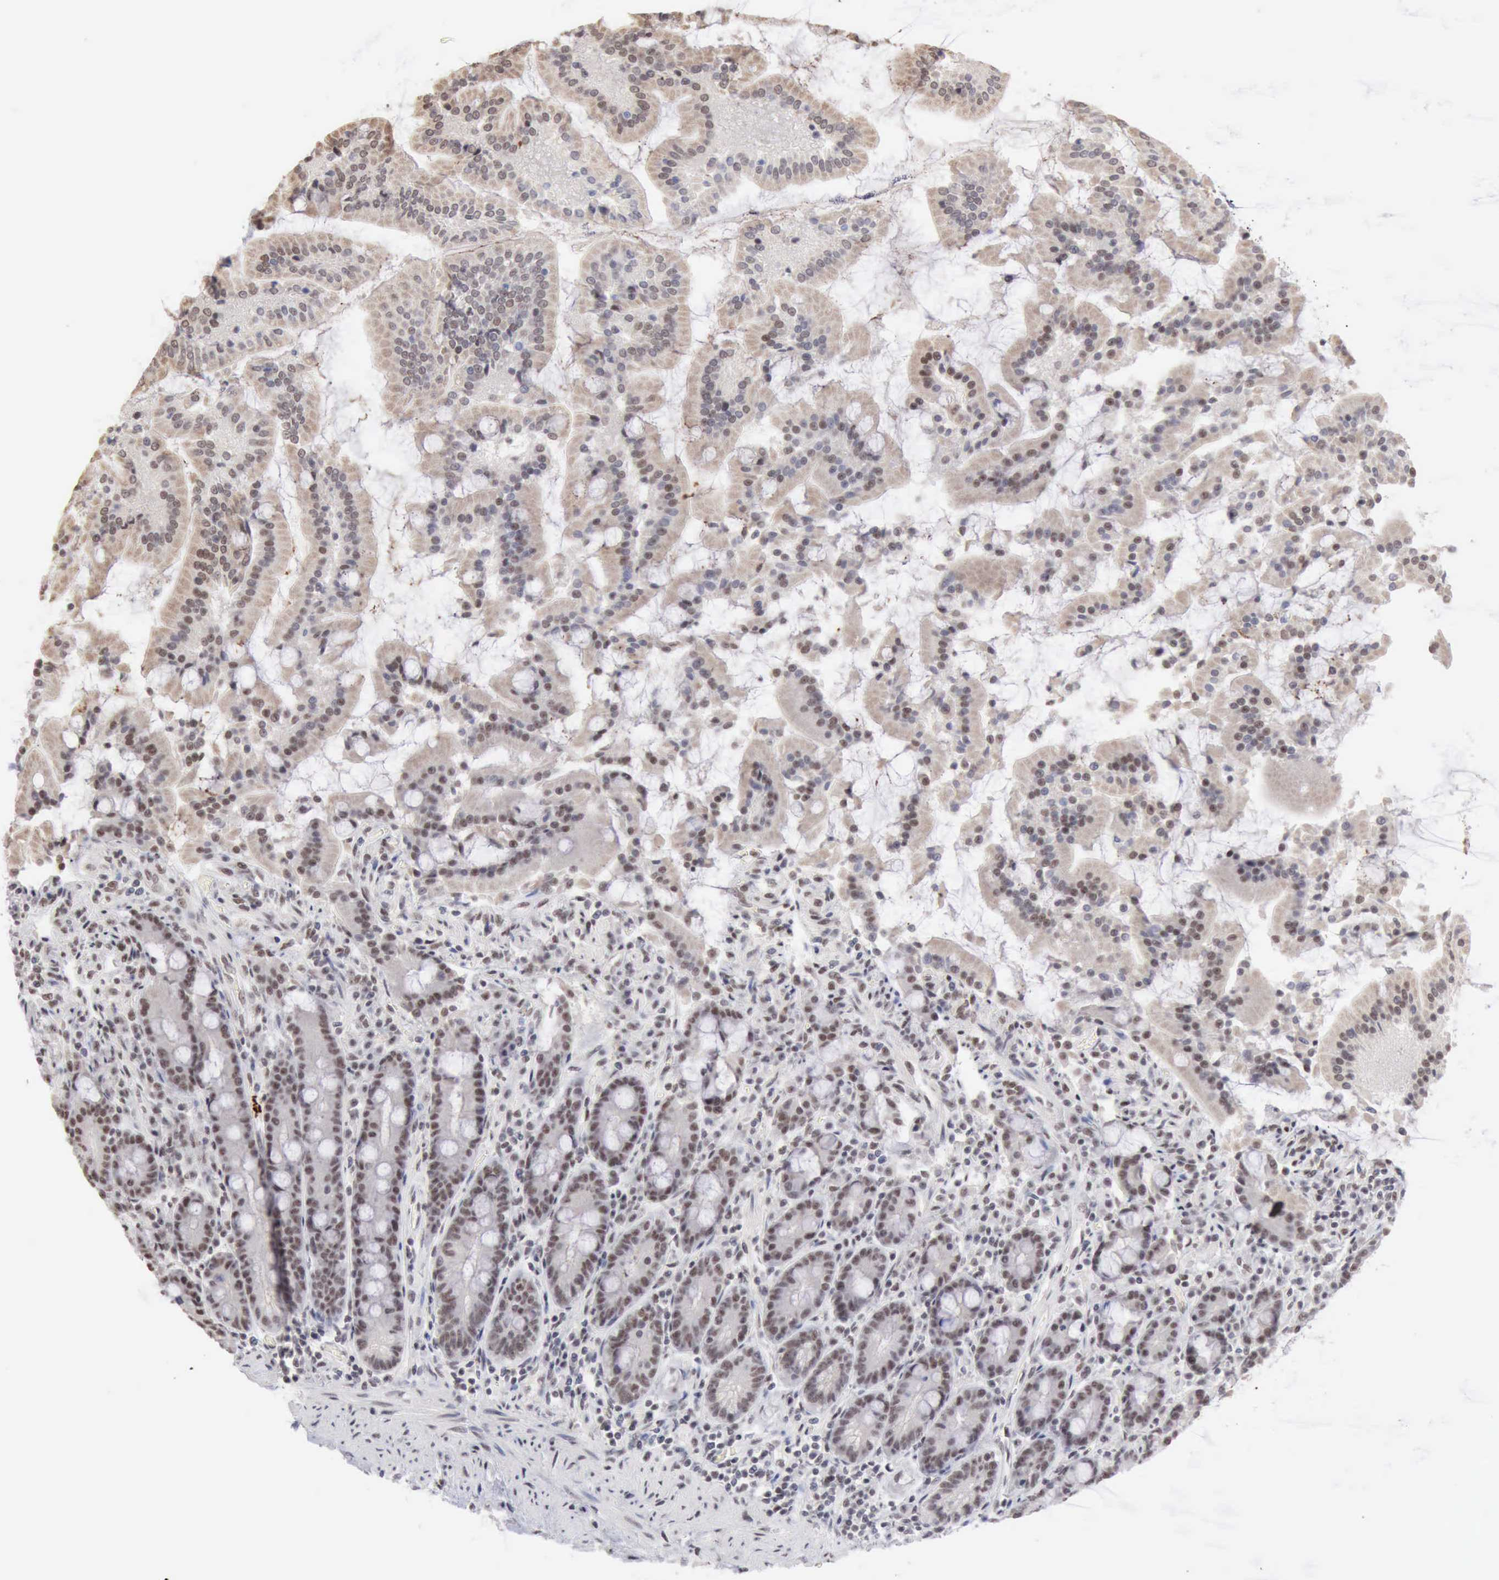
{"staining": {"intensity": "weak", "quantity": "25%-75%", "location": "nuclear"}, "tissue": "duodenum", "cell_type": "Glandular cells", "image_type": "normal", "snomed": [{"axis": "morphology", "description": "Normal tissue, NOS"}, {"axis": "topography", "description": "Duodenum"}], "caption": "This photomicrograph reveals benign duodenum stained with immunohistochemistry to label a protein in brown. The nuclear of glandular cells show weak positivity for the protein. Nuclei are counter-stained blue.", "gene": "TAF1", "patient": {"sex": "female", "age": 64}}